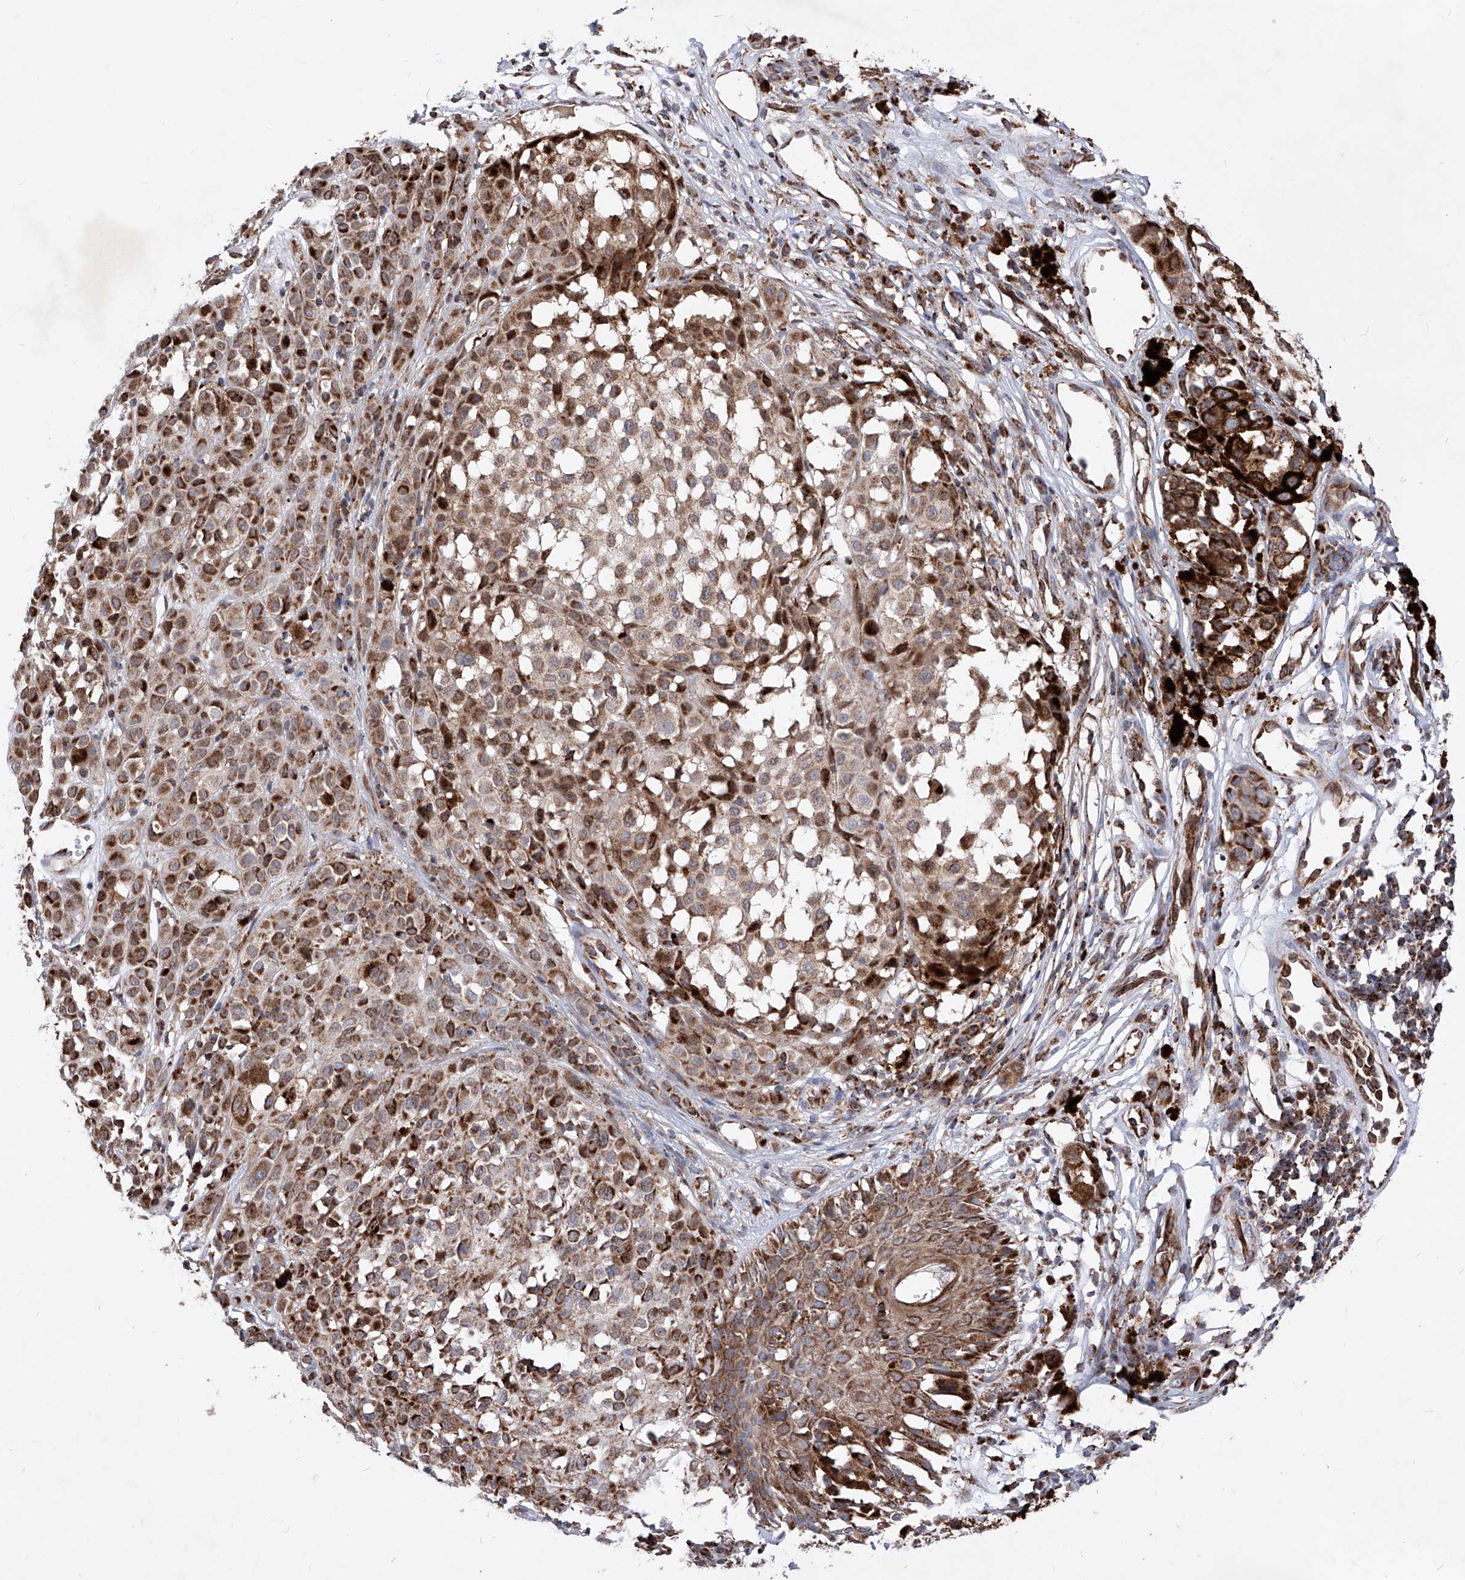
{"staining": {"intensity": "moderate", "quantity": ">75%", "location": "cytoplasmic/membranous"}, "tissue": "melanoma", "cell_type": "Tumor cells", "image_type": "cancer", "snomed": [{"axis": "morphology", "description": "Malignant melanoma, NOS"}, {"axis": "topography", "description": "Skin of leg"}], "caption": "Melanoma was stained to show a protein in brown. There is medium levels of moderate cytoplasmic/membranous staining in about >75% of tumor cells.", "gene": "SEMA6A", "patient": {"sex": "female", "age": 72}}